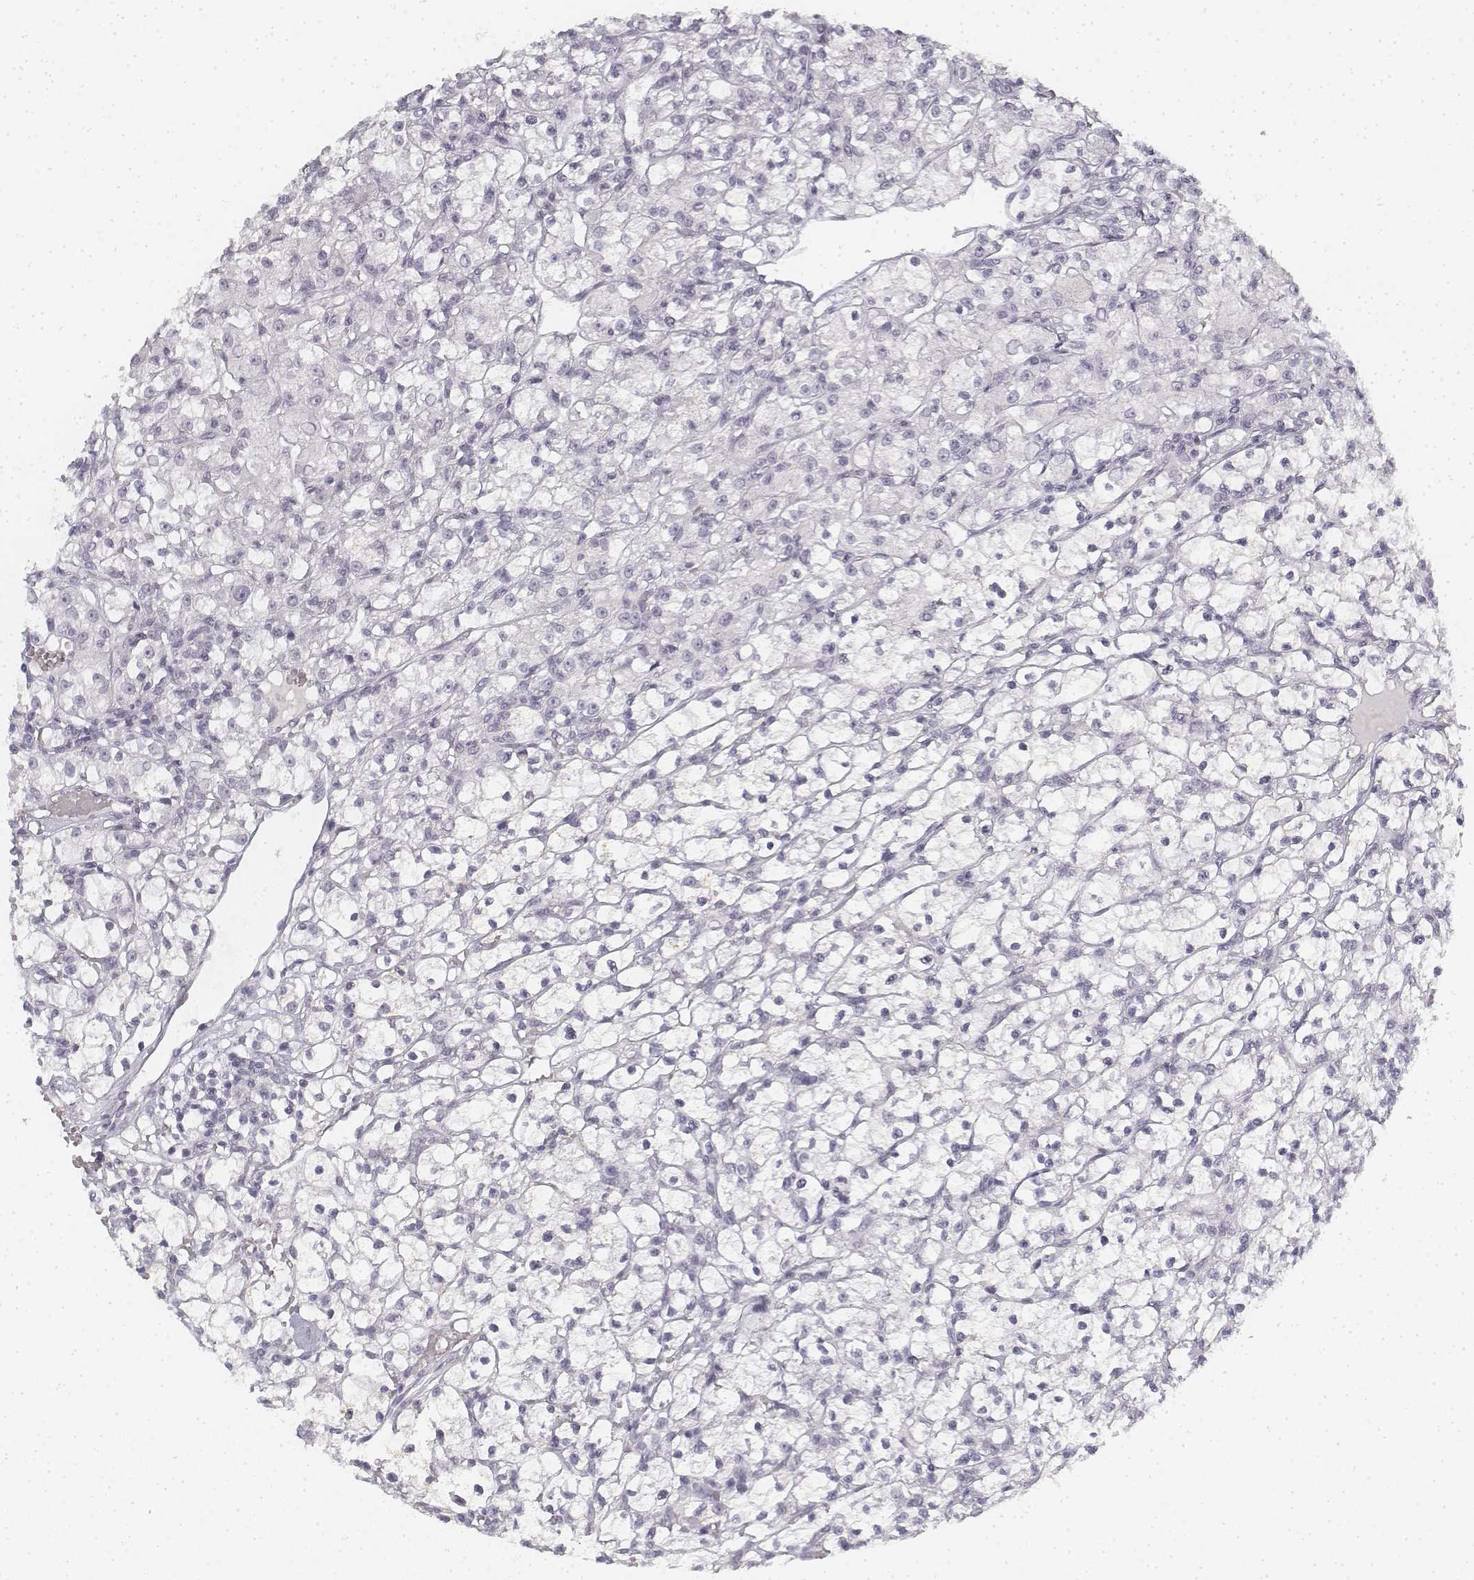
{"staining": {"intensity": "negative", "quantity": "none", "location": "none"}, "tissue": "renal cancer", "cell_type": "Tumor cells", "image_type": "cancer", "snomed": [{"axis": "morphology", "description": "Adenocarcinoma, NOS"}, {"axis": "topography", "description": "Kidney"}], "caption": "Immunohistochemistry (IHC) histopathology image of neoplastic tissue: adenocarcinoma (renal) stained with DAB reveals no significant protein staining in tumor cells.", "gene": "KRT84", "patient": {"sex": "female", "age": 59}}